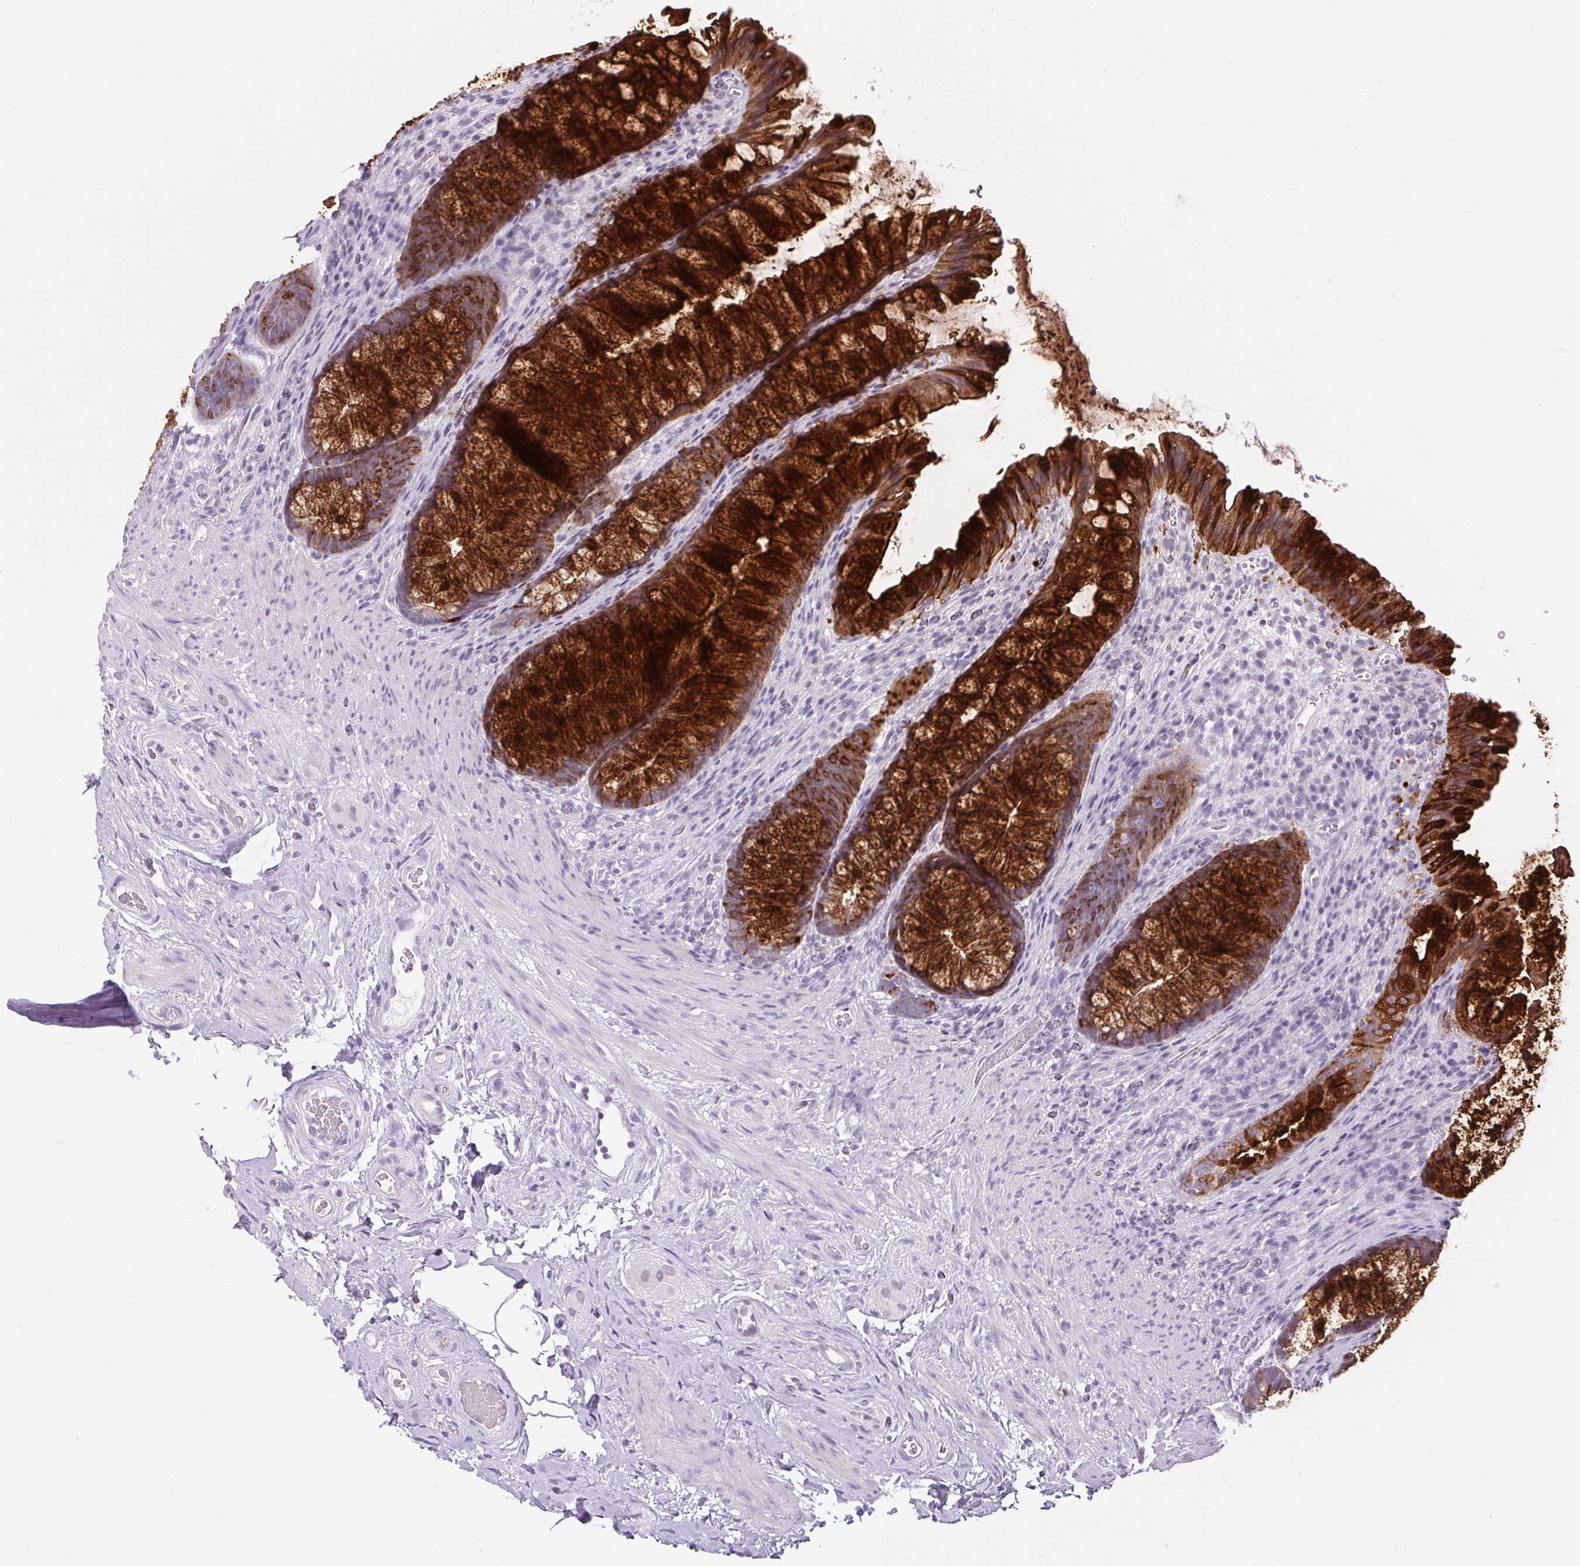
{"staining": {"intensity": "strong", "quantity": ">75%", "location": "cytoplasmic/membranous"}, "tissue": "rectum", "cell_type": "Glandular cells", "image_type": "normal", "snomed": [{"axis": "morphology", "description": "Normal tissue, NOS"}, {"axis": "topography", "description": "Rectum"}], "caption": "Immunohistochemistry (IHC) (DAB (3,3'-diaminobenzidine)) staining of unremarkable rectum displays strong cytoplasmic/membranous protein positivity in about >75% of glandular cells. The staining was performed using DAB (3,3'-diaminobenzidine), with brown indicating positive protein expression. Nuclei are stained blue with hematoxylin.", "gene": "BCAS1", "patient": {"sex": "male", "age": 53}}